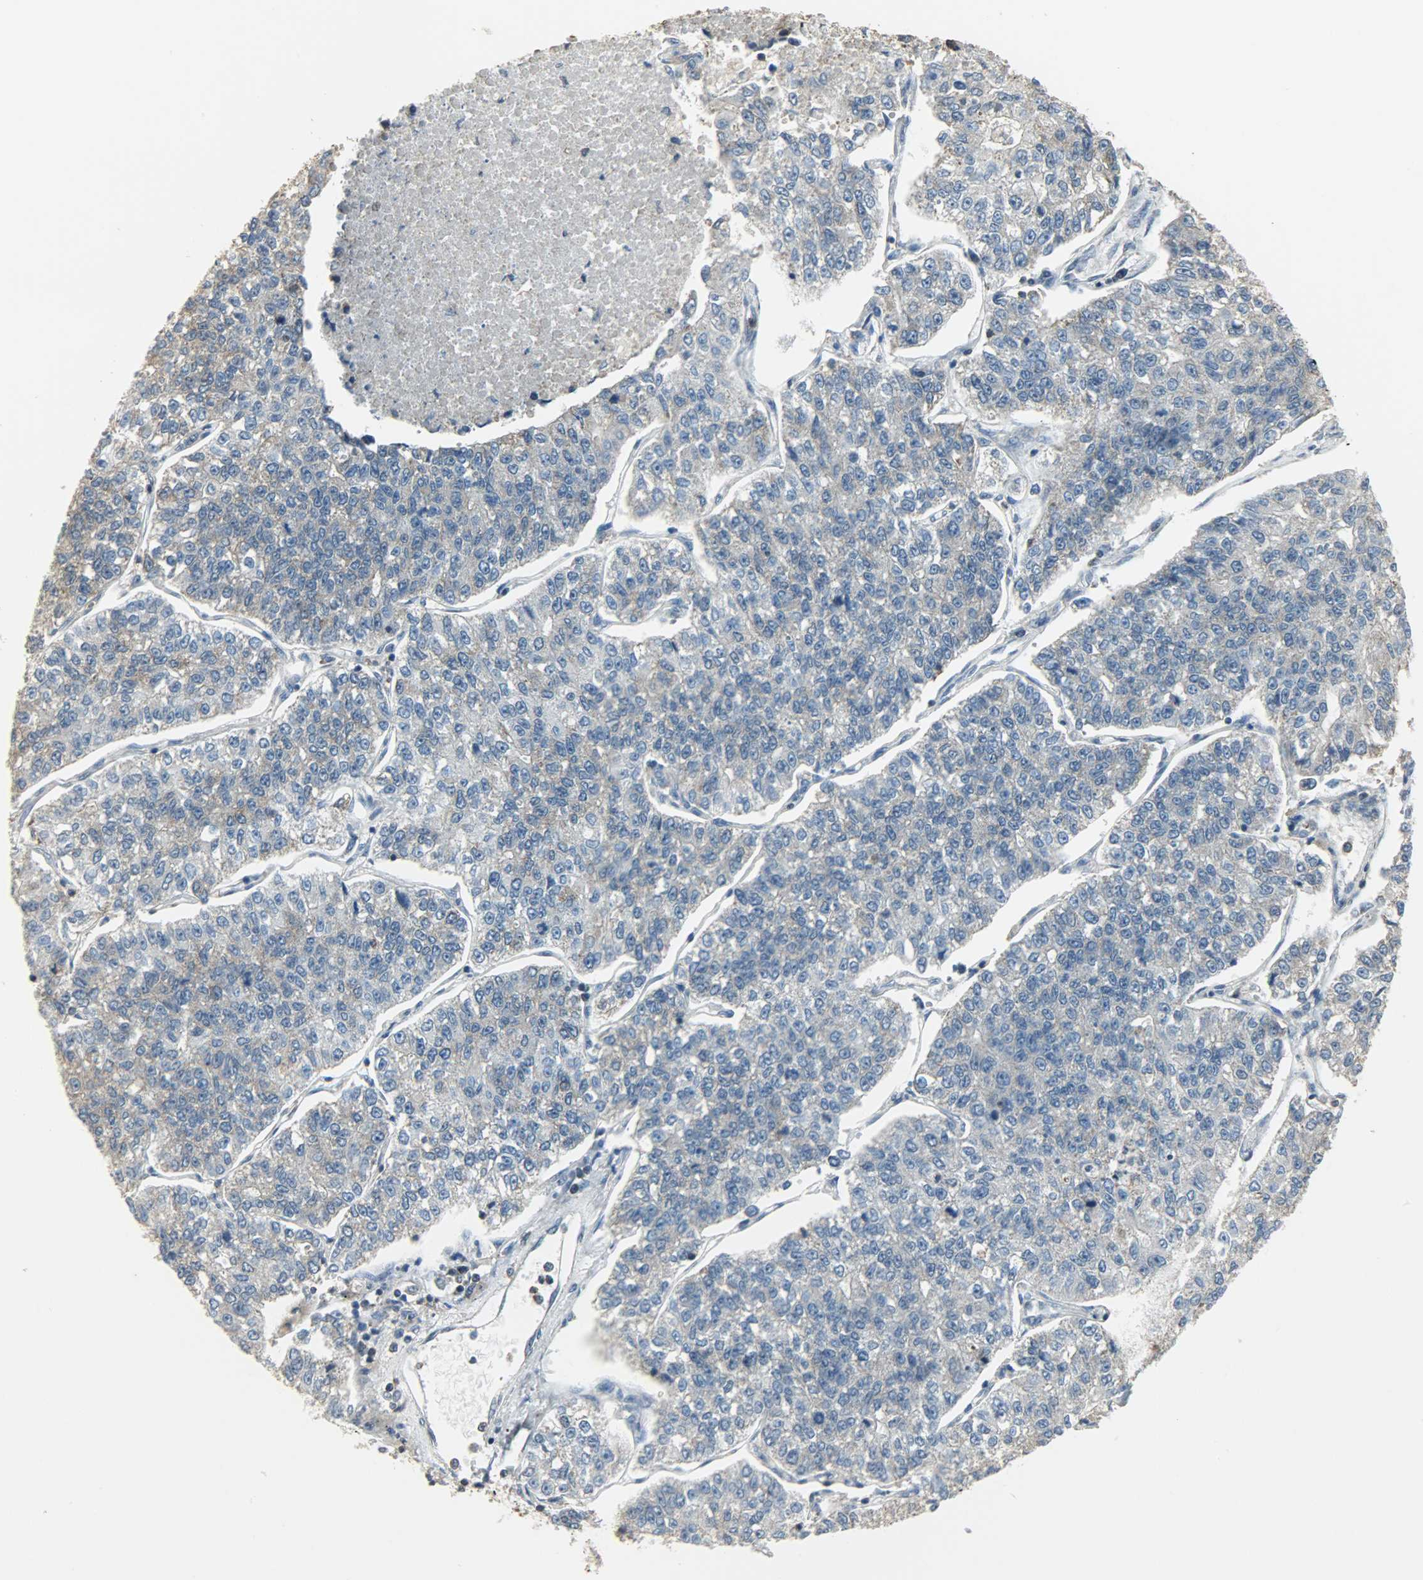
{"staining": {"intensity": "weak", "quantity": ">75%", "location": "cytoplasmic/membranous"}, "tissue": "lung cancer", "cell_type": "Tumor cells", "image_type": "cancer", "snomed": [{"axis": "morphology", "description": "Adenocarcinoma, NOS"}, {"axis": "topography", "description": "Lung"}], "caption": "Protein staining by immunohistochemistry (IHC) exhibits weak cytoplasmic/membranous expression in approximately >75% of tumor cells in lung adenocarcinoma. (IHC, brightfield microscopy, high magnification).", "gene": "DNAJA4", "patient": {"sex": "male", "age": 49}}